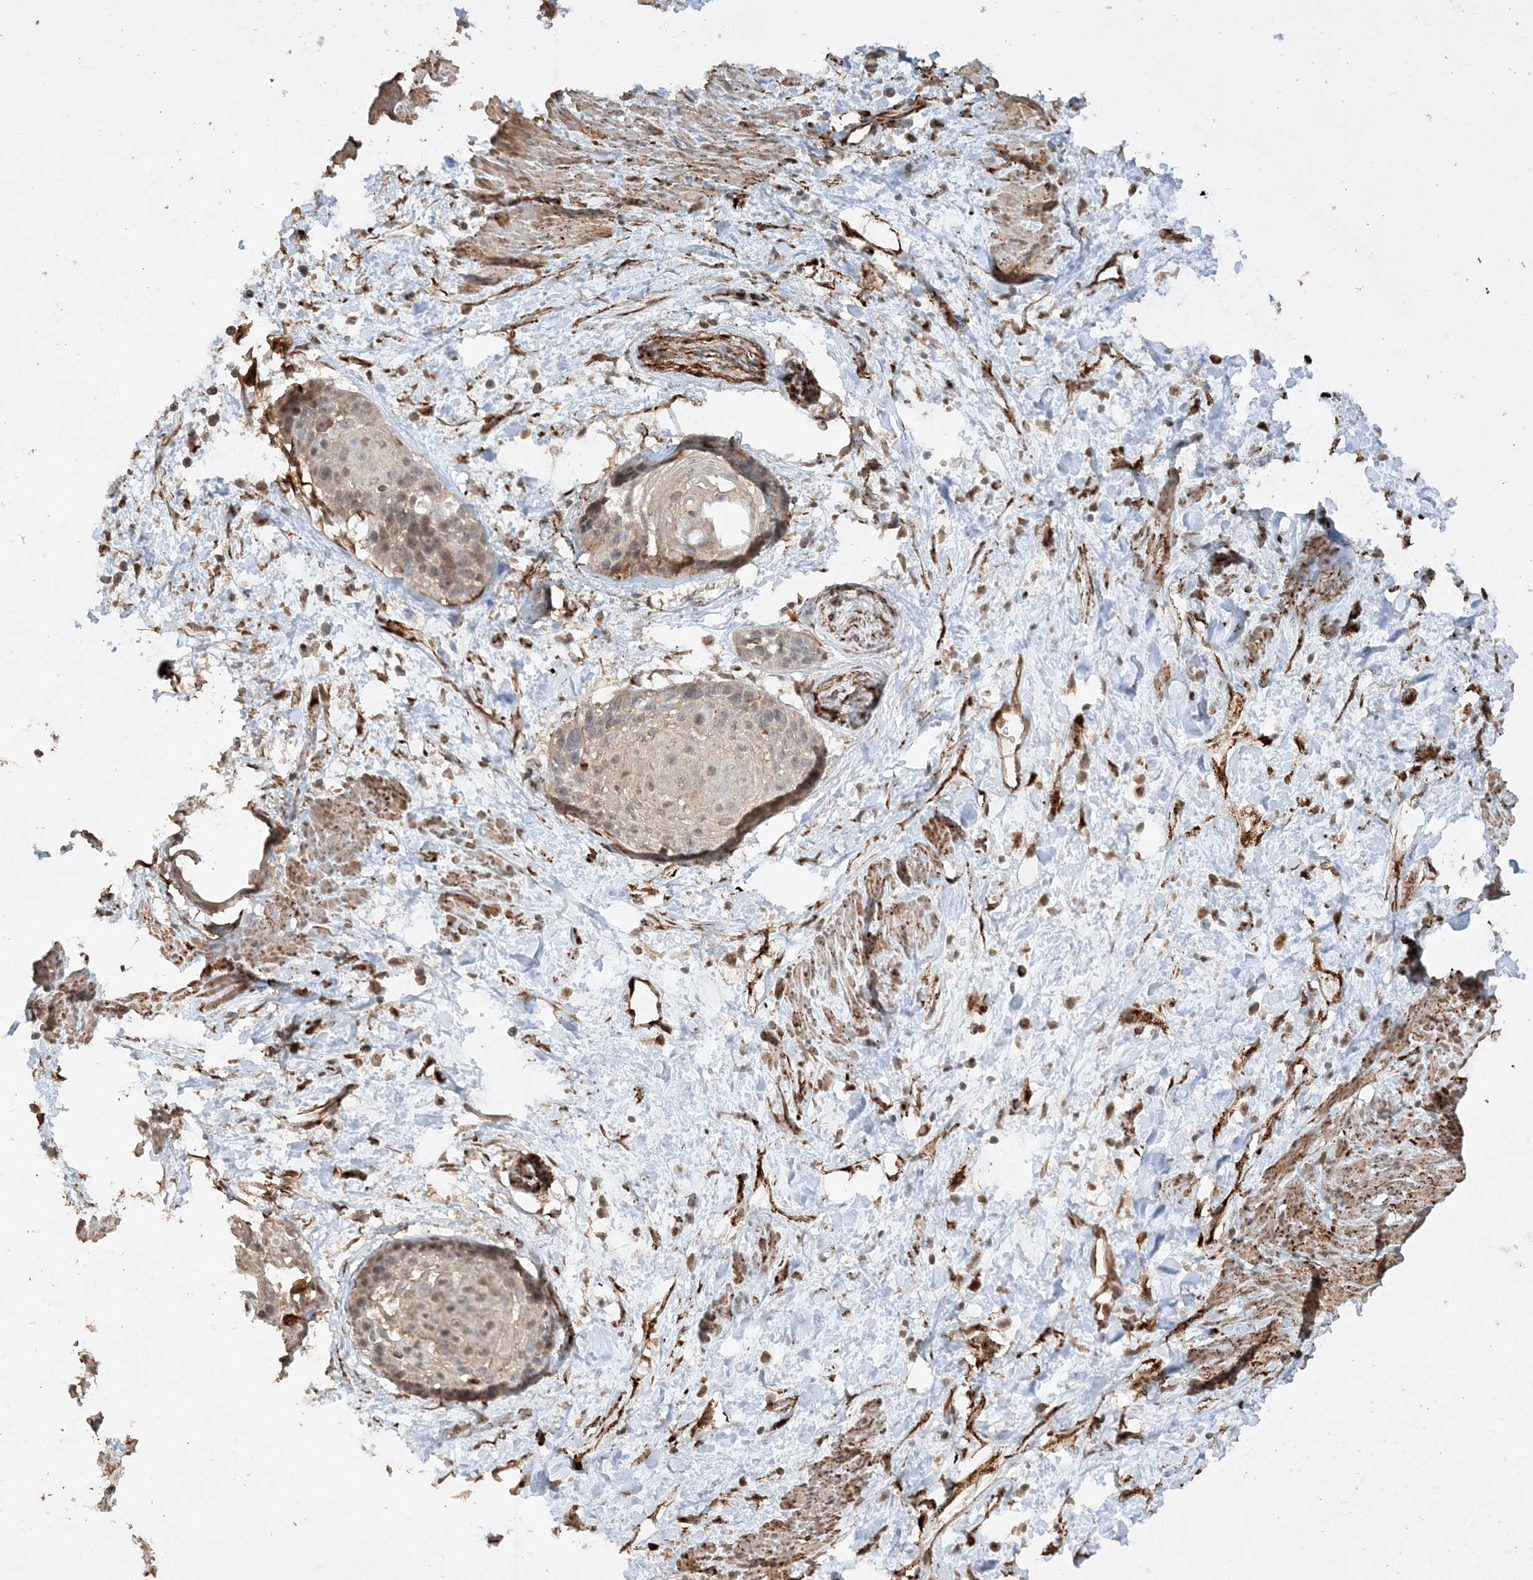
{"staining": {"intensity": "weak", "quantity": "25%-75%", "location": "cytoplasmic/membranous,nuclear"}, "tissue": "cervical cancer", "cell_type": "Tumor cells", "image_type": "cancer", "snomed": [{"axis": "morphology", "description": "Squamous cell carcinoma, NOS"}, {"axis": "topography", "description": "Cervix"}], "caption": "Immunohistochemistry histopathology image of neoplastic tissue: human cervical squamous cell carcinoma stained using immunohistochemistry demonstrates low levels of weak protein expression localized specifically in the cytoplasmic/membranous and nuclear of tumor cells, appearing as a cytoplasmic/membranous and nuclear brown color.", "gene": "AVPI1", "patient": {"sex": "female", "age": 57}}